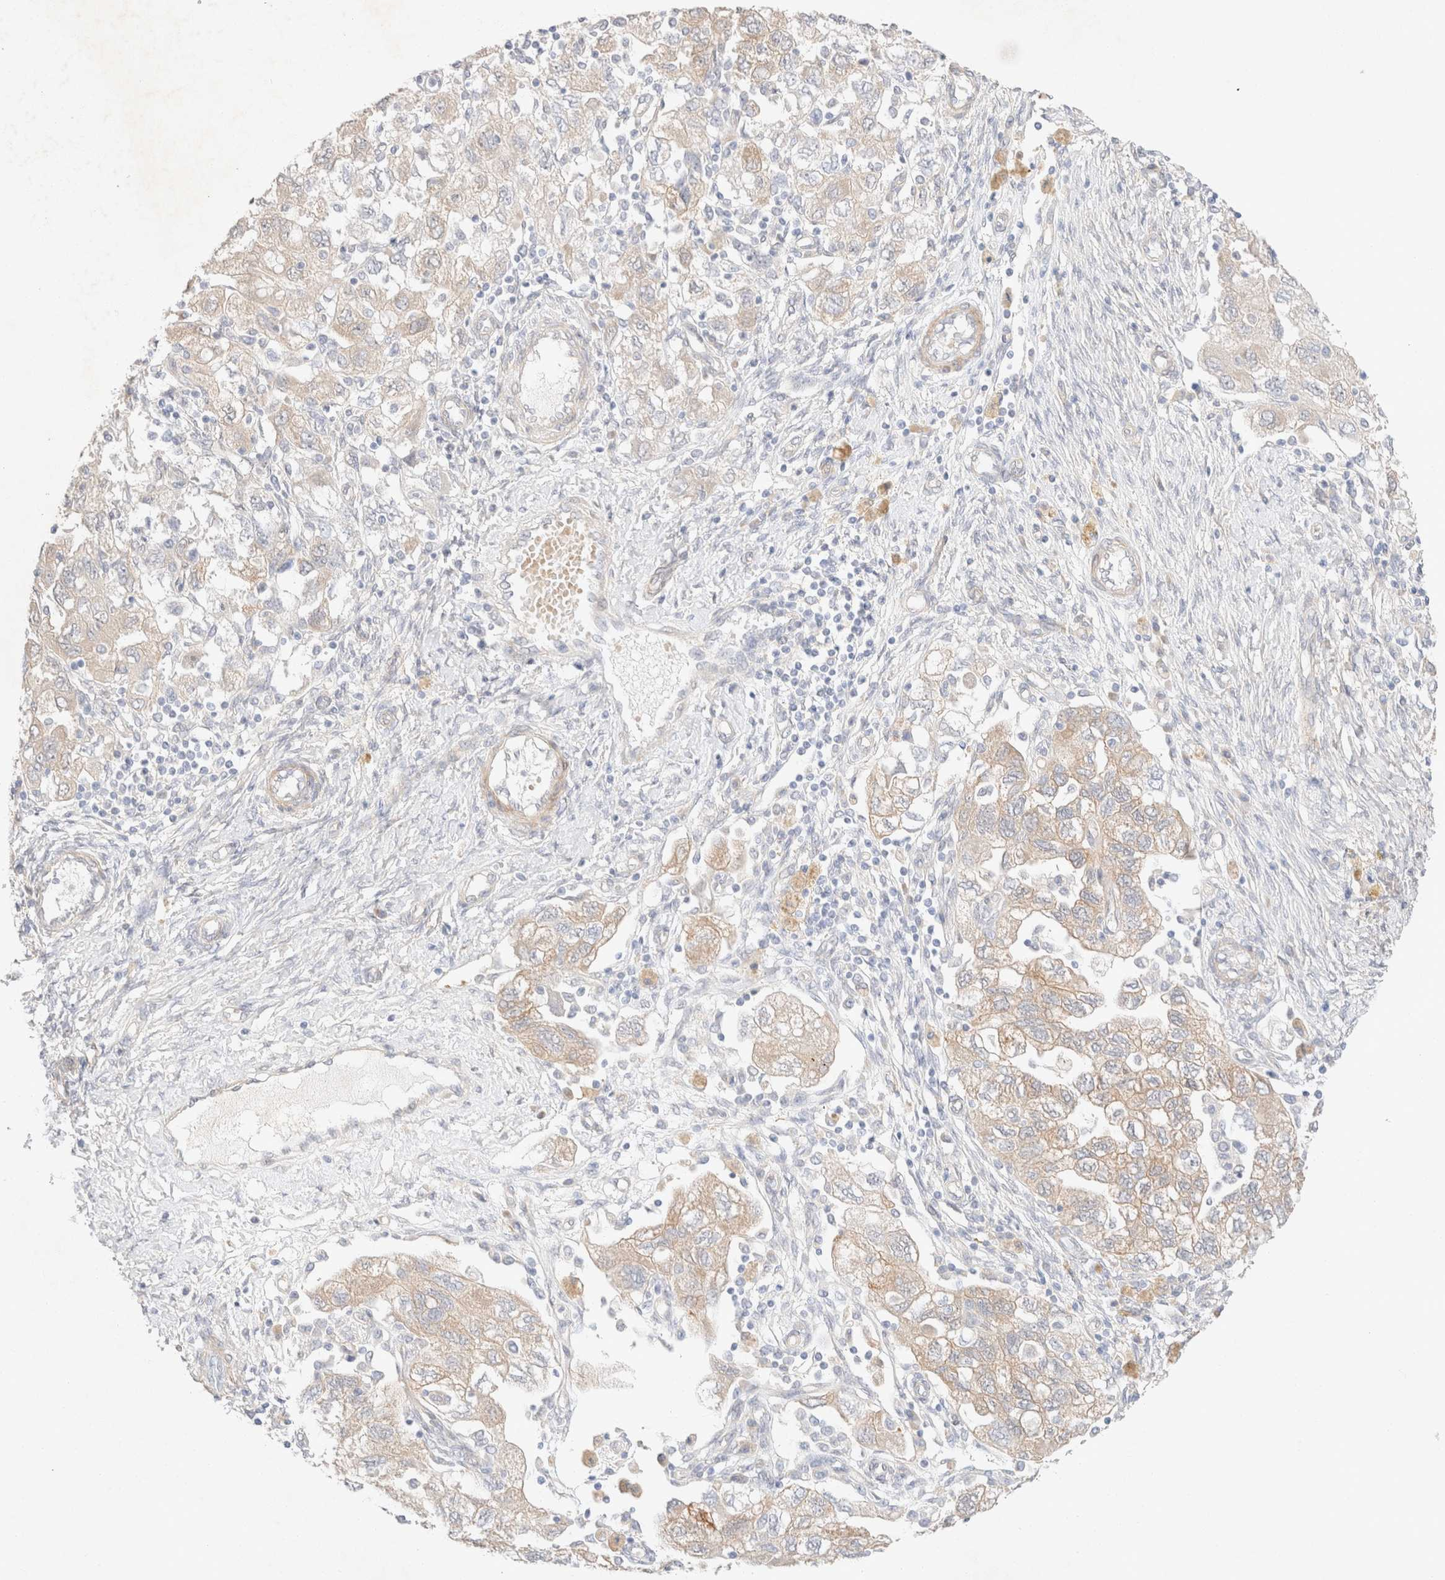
{"staining": {"intensity": "weak", "quantity": ">75%", "location": "cytoplasmic/membranous"}, "tissue": "ovarian cancer", "cell_type": "Tumor cells", "image_type": "cancer", "snomed": [{"axis": "morphology", "description": "Carcinoma, NOS"}, {"axis": "morphology", "description": "Cystadenocarcinoma, serous, NOS"}, {"axis": "topography", "description": "Ovary"}], "caption": "Ovarian serous cystadenocarcinoma stained with a brown dye shows weak cytoplasmic/membranous positive positivity in approximately >75% of tumor cells.", "gene": "CSNK1E", "patient": {"sex": "female", "age": 69}}